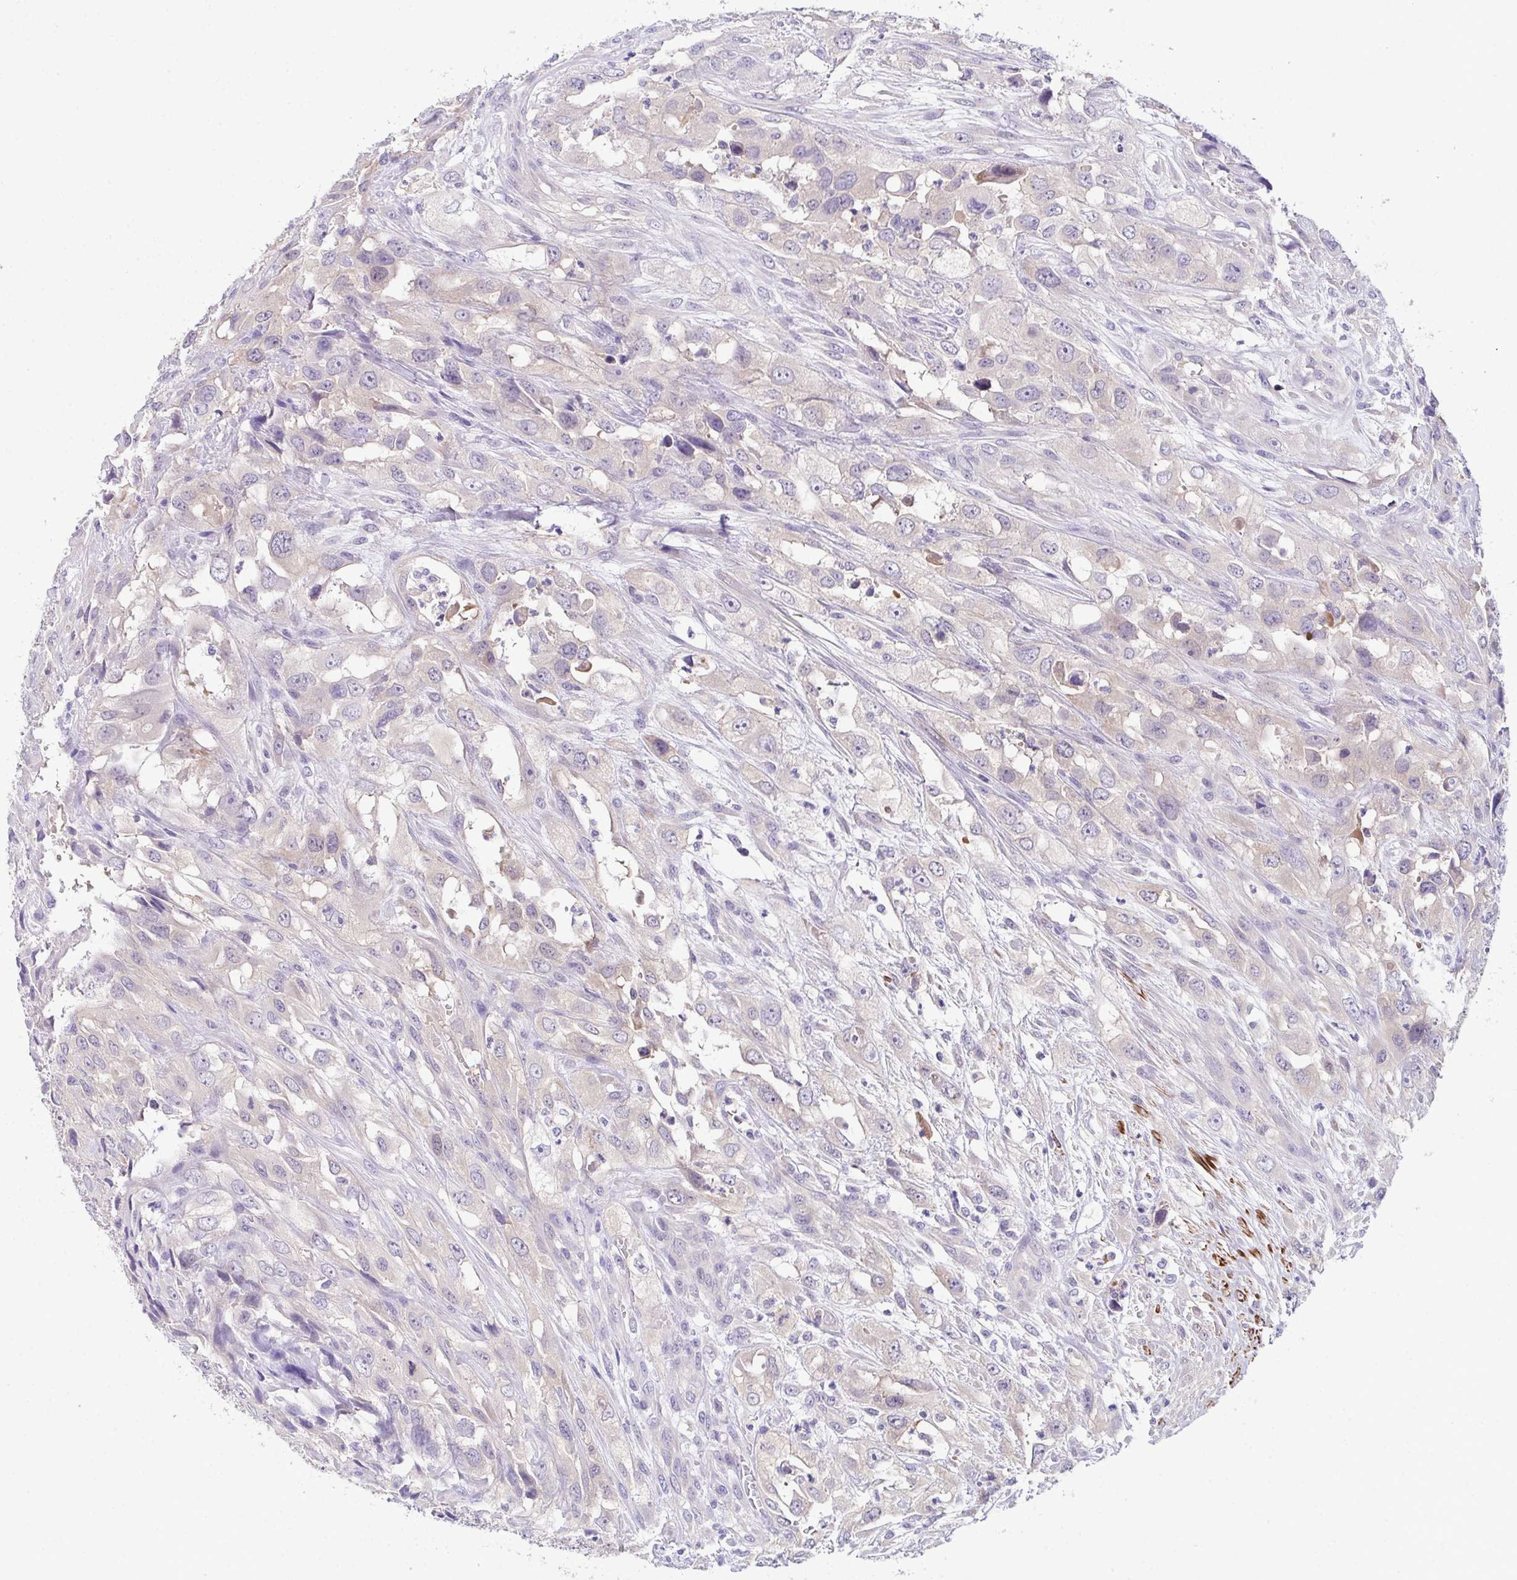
{"staining": {"intensity": "negative", "quantity": "none", "location": "none"}, "tissue": "urothelial cancer", "cell_type": "Tumor cells", "image_type": "cancer", "snomed": [{"axis": "morphology", "description": "Urothelial carcinoma, High grade"}, {"axis": "topography", "description": "Urinary bladder"}], "caption": "Photomicrograph shows no protein expression in tumor cells of high-grade urothelial carcinoma tissue.", "gene": "CFAP97D1", "patient": {"sex": "male", "age": 67}}